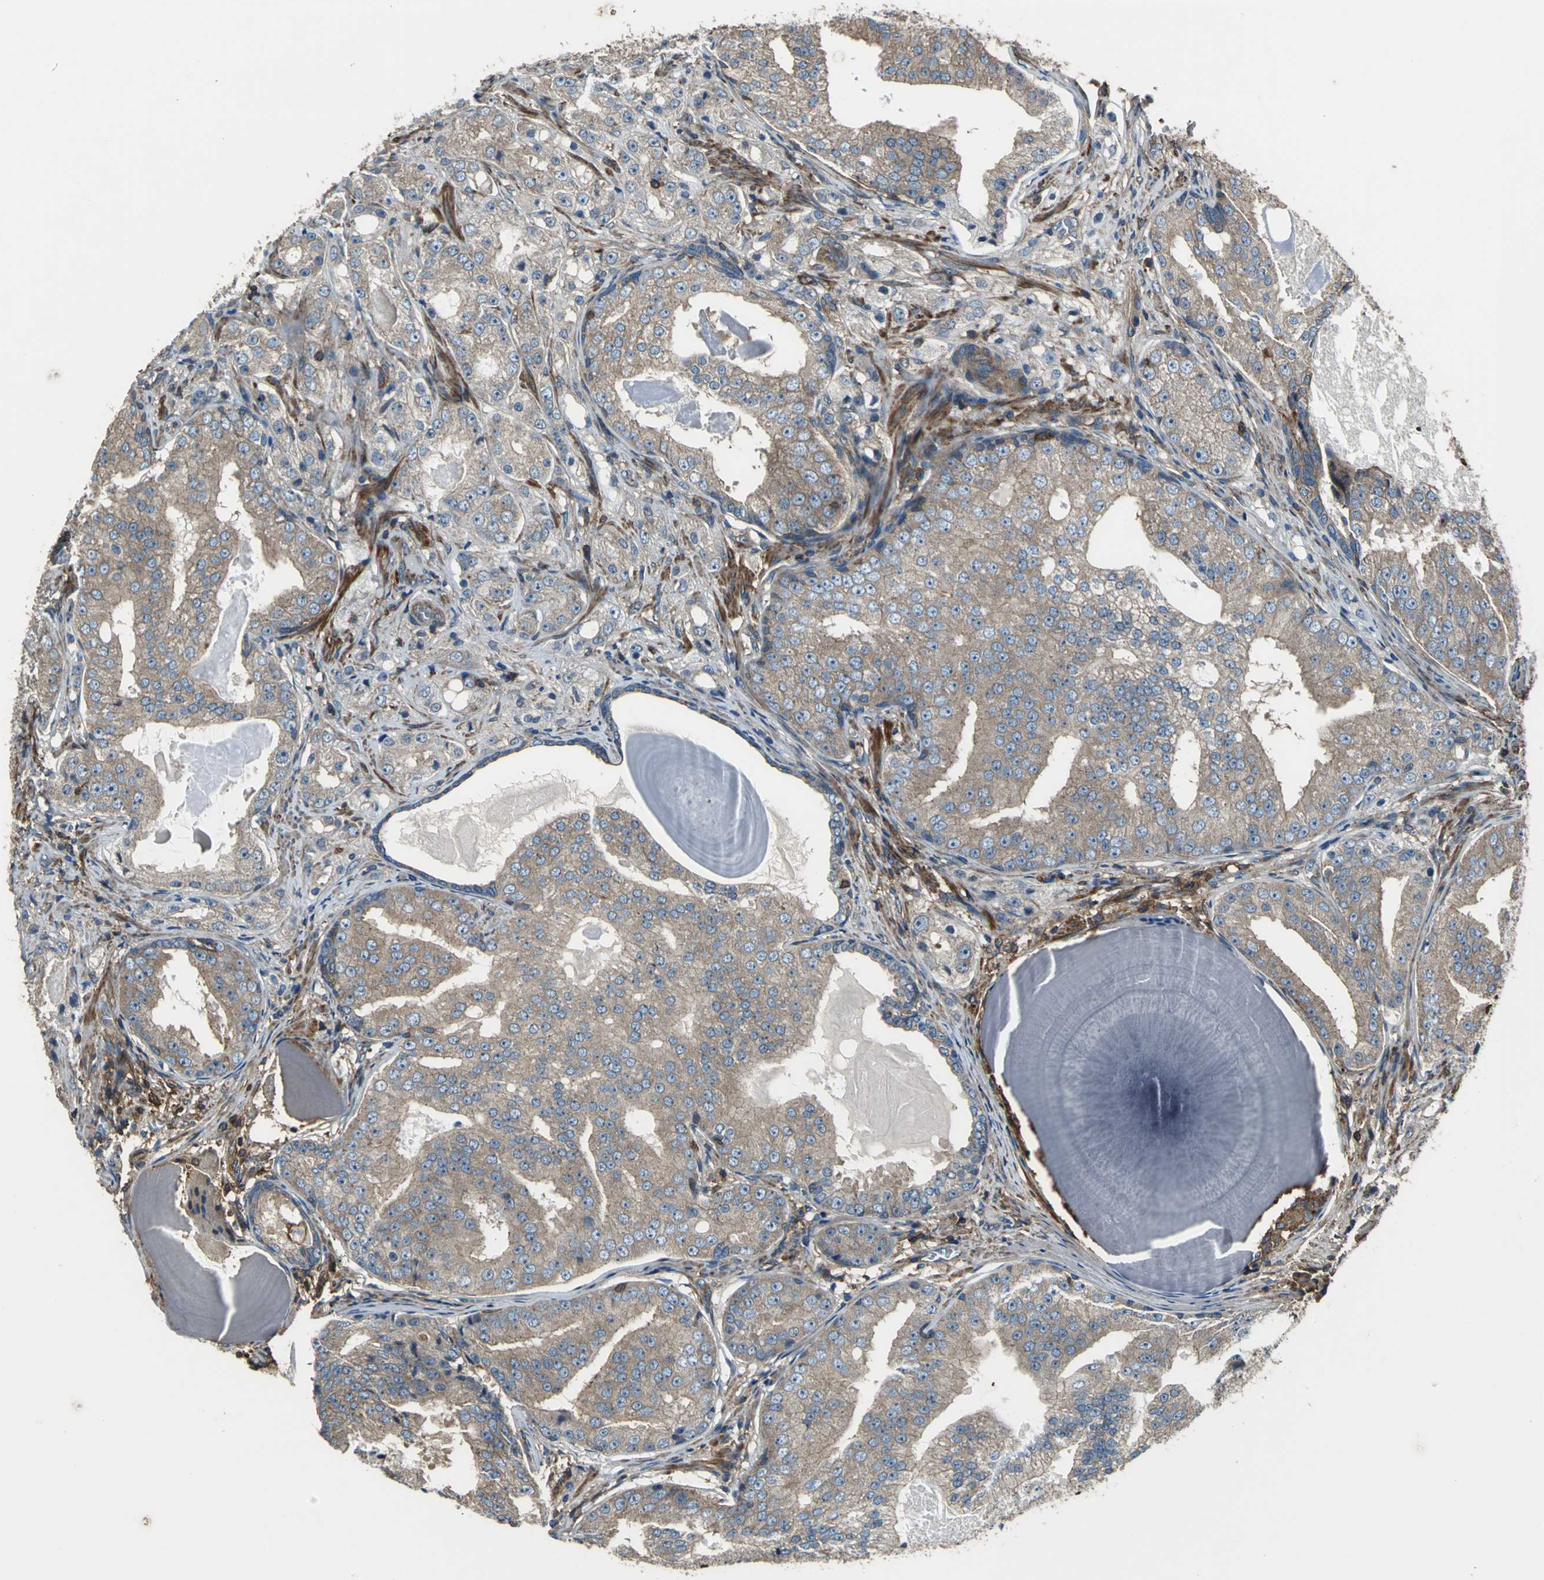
{"staining": {"intensity": "moderate", "quantity": ">75%", "location": "cytoplasmic/membranous"}, "tissue": "prostate cancer", "cell_type": "Tumor cells", "image_type": "cancer", "snomed": [{"axis": "morphology", "description": "Adenocarcinoma, High grade"}, {"axis": "topography", "description": "Prostate"}], "caption": "A micrograph of adenocarcinoma (high-grade) (prostate) stained for a protein reveals moderate cytoplasmic/membranous brown staining in tumor cells.", "gene": "PARVA", "patient": {"sex": "male", "age": 68}}